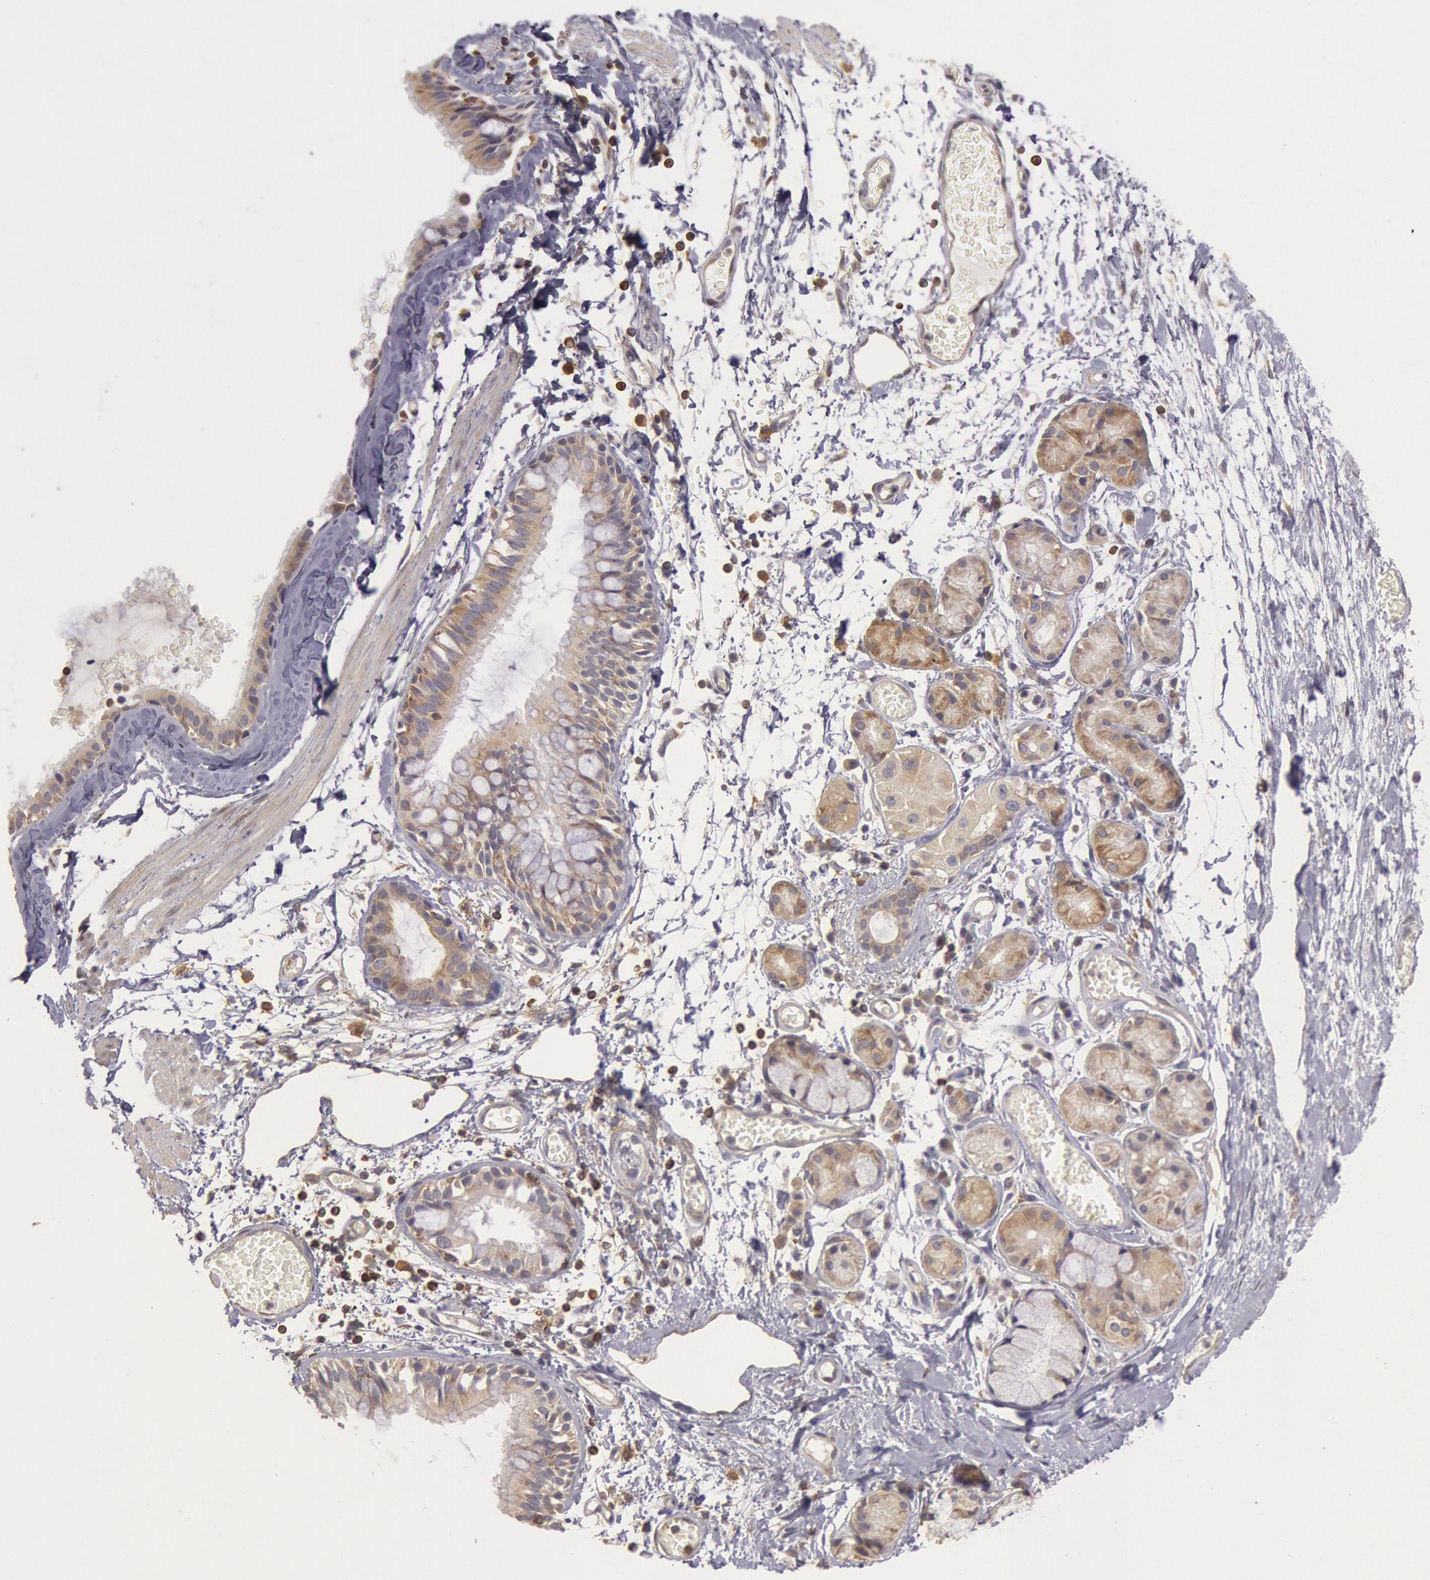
{"staining": {"intensity": "moderate", "quantity": ">75%", "location": "cytoplasmic/membranous"}, "tissue": "bronchus", "cell_type": "Respiratory epithelial cells", "image_type": "normal", "snomed": [{"axis": "morphology", "description": "Normal tissue, NOS"}, {"axis": "topography", "description": "Bronchus"}, {"axis": "topography", "description": "Lung"}], "caption": "Protein staining by immunohistochemistry shows moderate cytoplasmic/membranous expression in approximately >75% of respiratory epithelial cells in benign bronchus. (DAB IHC, brown staining for protein, blue staining for nuclei).", "gene": "NMT2", "patient": {"sex": "female", "age": 56}}